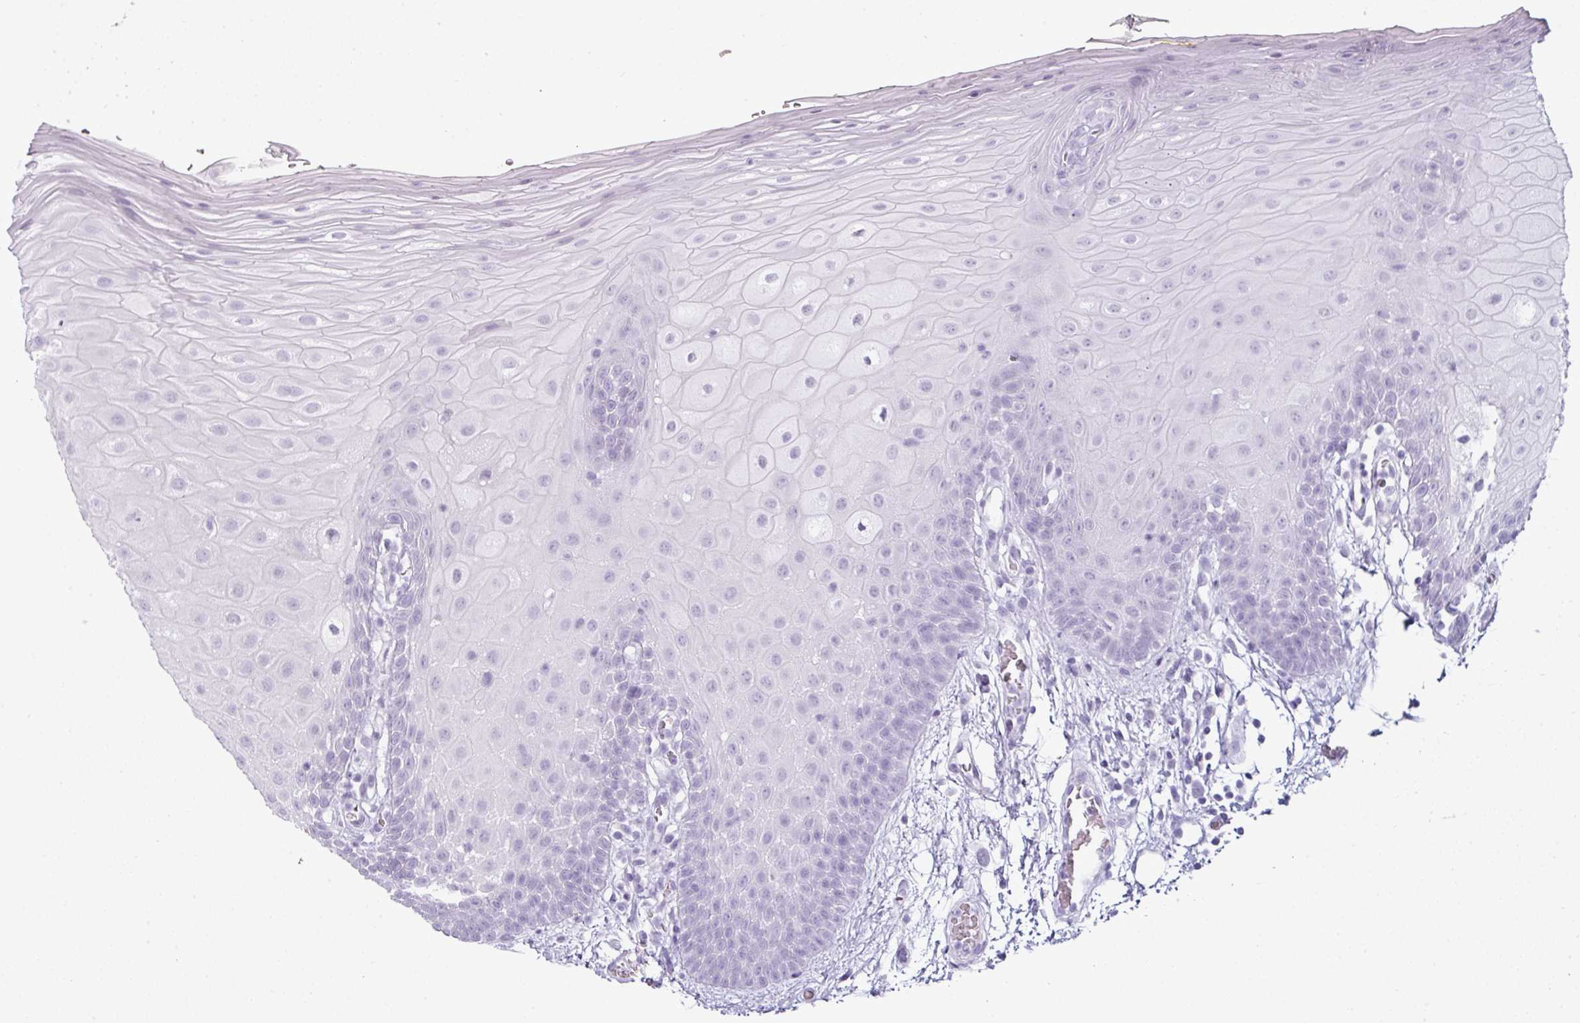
{"staining": {"intensity": "negative", "quantity": "none", "location": "none"}, "tissue": "oral mucosa", "cell_type": "Squamous epithelial cells", "image_type": "normal", "snomed": [{"axis": "morphology", "description": "Normal tissue, NOS"}, {"axis": "morphology", "description": "Squamous cell carcinoma, NOS"}, {"axis": "topography", "description": "Oral tissue"}, {"axis": "topography", "description": "Tounge, NOS"}, {"axis": "topography", "description": "Head-Neck"}], "caption": "Benign oral mucosa was stained to show a protein in brown. There is no significant expression in squamous epithelial cells. The staining is performed using DAB (3,3'-diaminobenzidine) brown chromogen with nuclei counter-stained in using hematoxylin.", "gene": "SCT", "patient": {"sex": "male", "age": 76}}